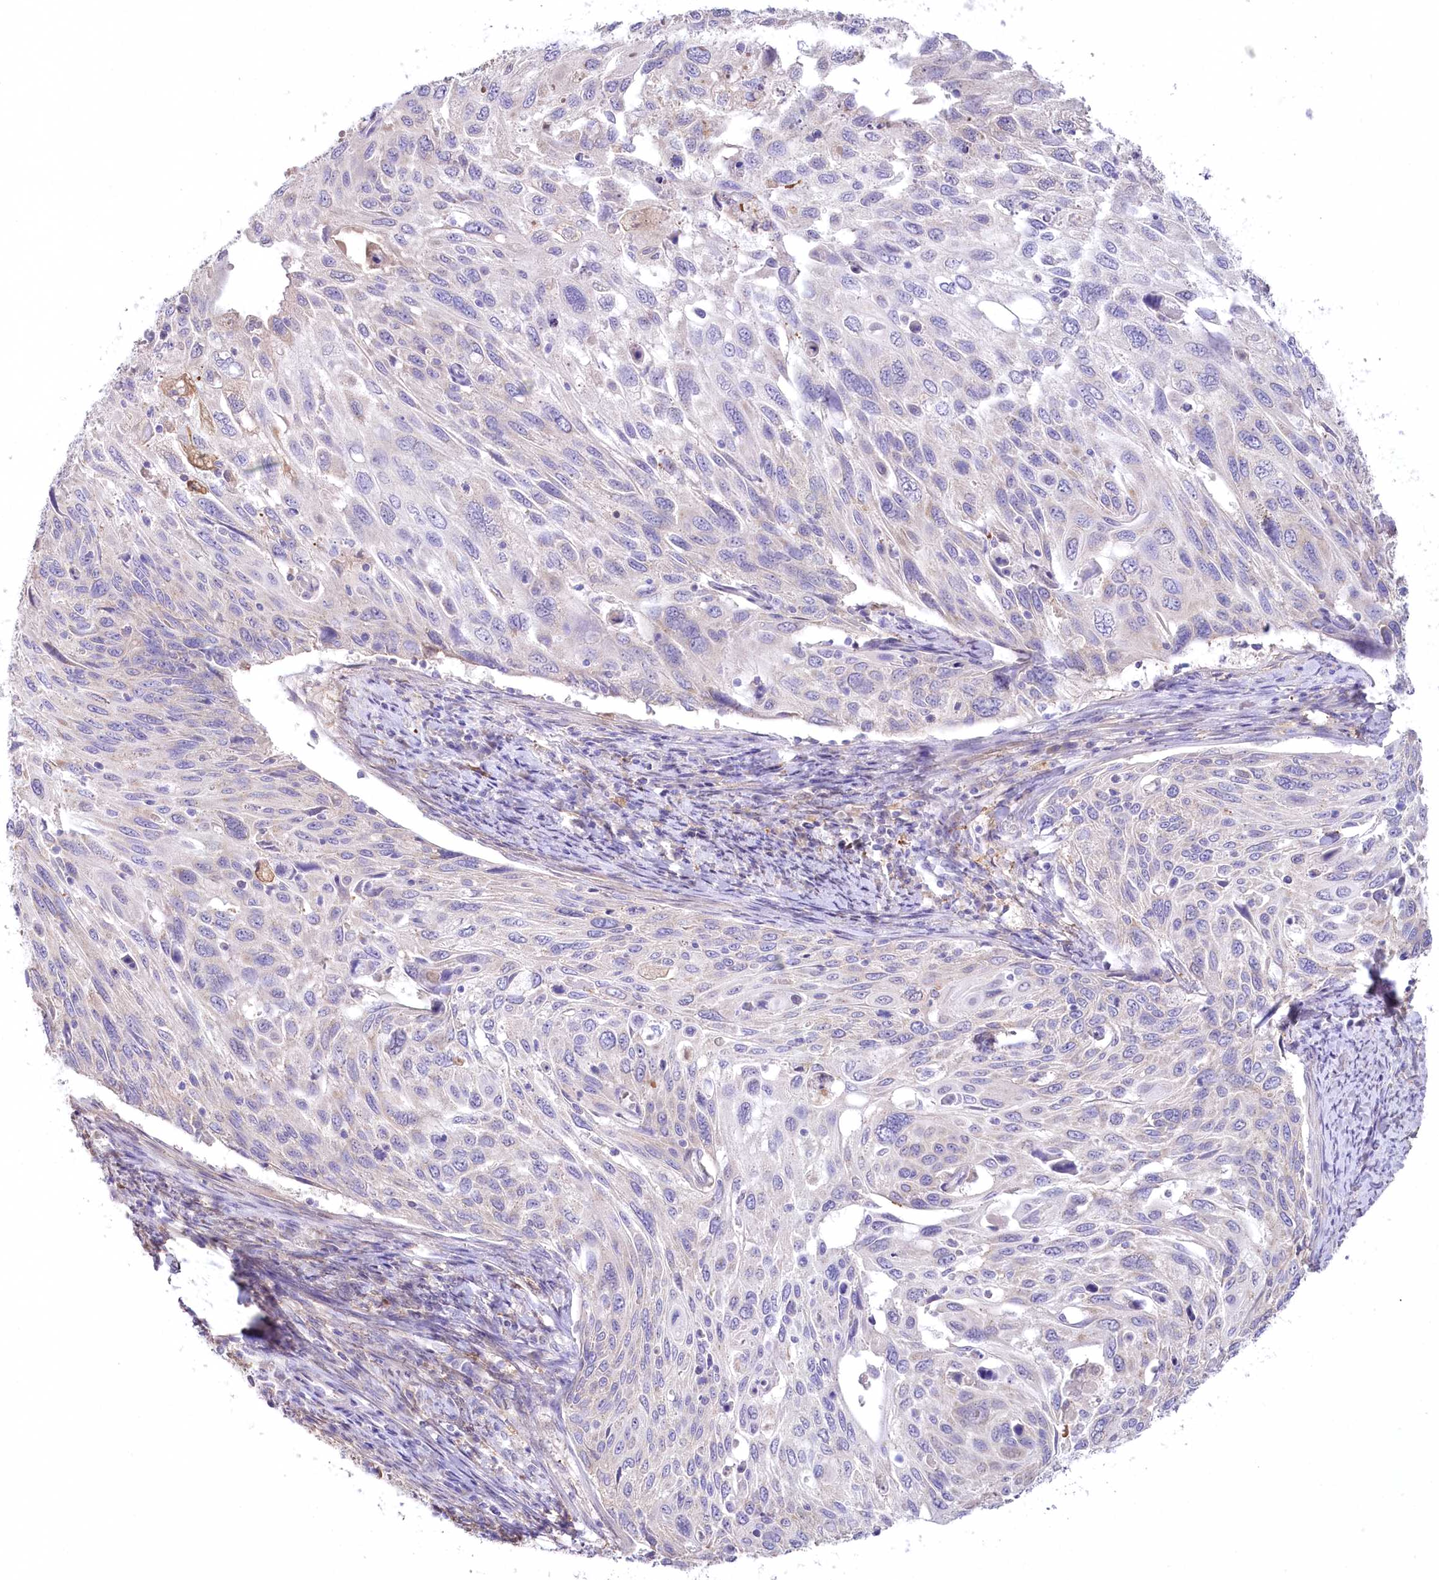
{"staining": {"intensity": "negative", "quantity": "none", "location": "none"}, "tissue": "cervical cancer", "cell_type": "Tumor cells", "image_type": "cancer", "snomed": [{"axis": "morphology", "description": "Squamous cell carcinoma, NOS"}, {"axis": "topography", "description": "Cervix"}], "caption": "Tumor cells show no significant protein staining in cervical cancer (squamous cell carcinoma).", "gene": "MYOZ1", "patient": {"sex": "female", "age": 70}}